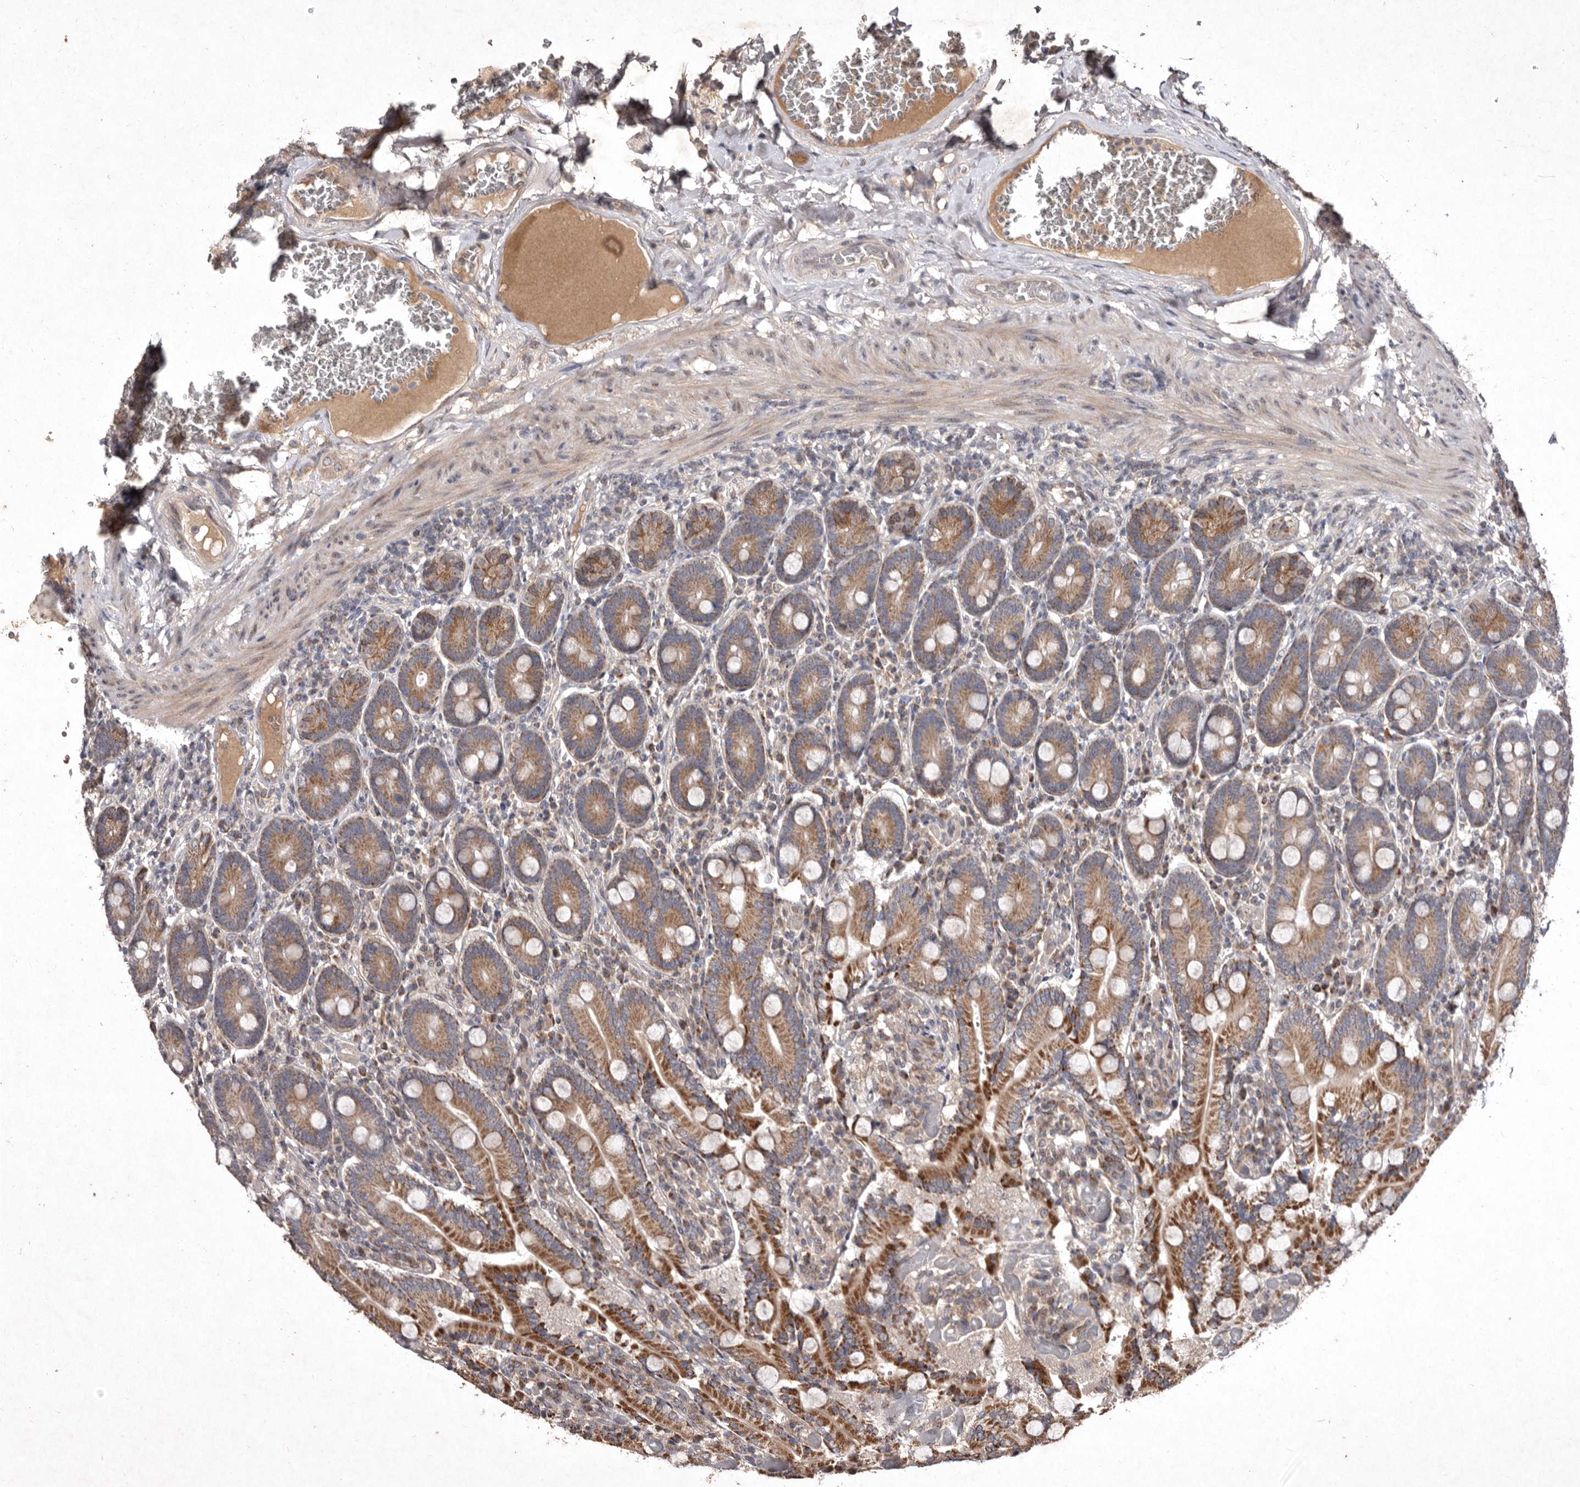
{"staining": {"intensity": "strong", "quantity": ">75%", "location": "cytoplasmic/membranous"}, "tissue": "duodenum", "cell_type": "Glandular cells", "image_type": "normal", "snomed": [{"axis": "morphology", "description": "Normal tissue, NOS"}, {"axis": "topography", "description": "Duodenum"}], "caption": "Protein expression analysis of normal human duodenum reveals strong cytoplasmic/membranous positivity in about >75% of glandular cells. The protein is shown in brown color, while the nuclei are stained blue.", "gene": "FLAD1", "patient": {"sex": "female", "age": 62}}